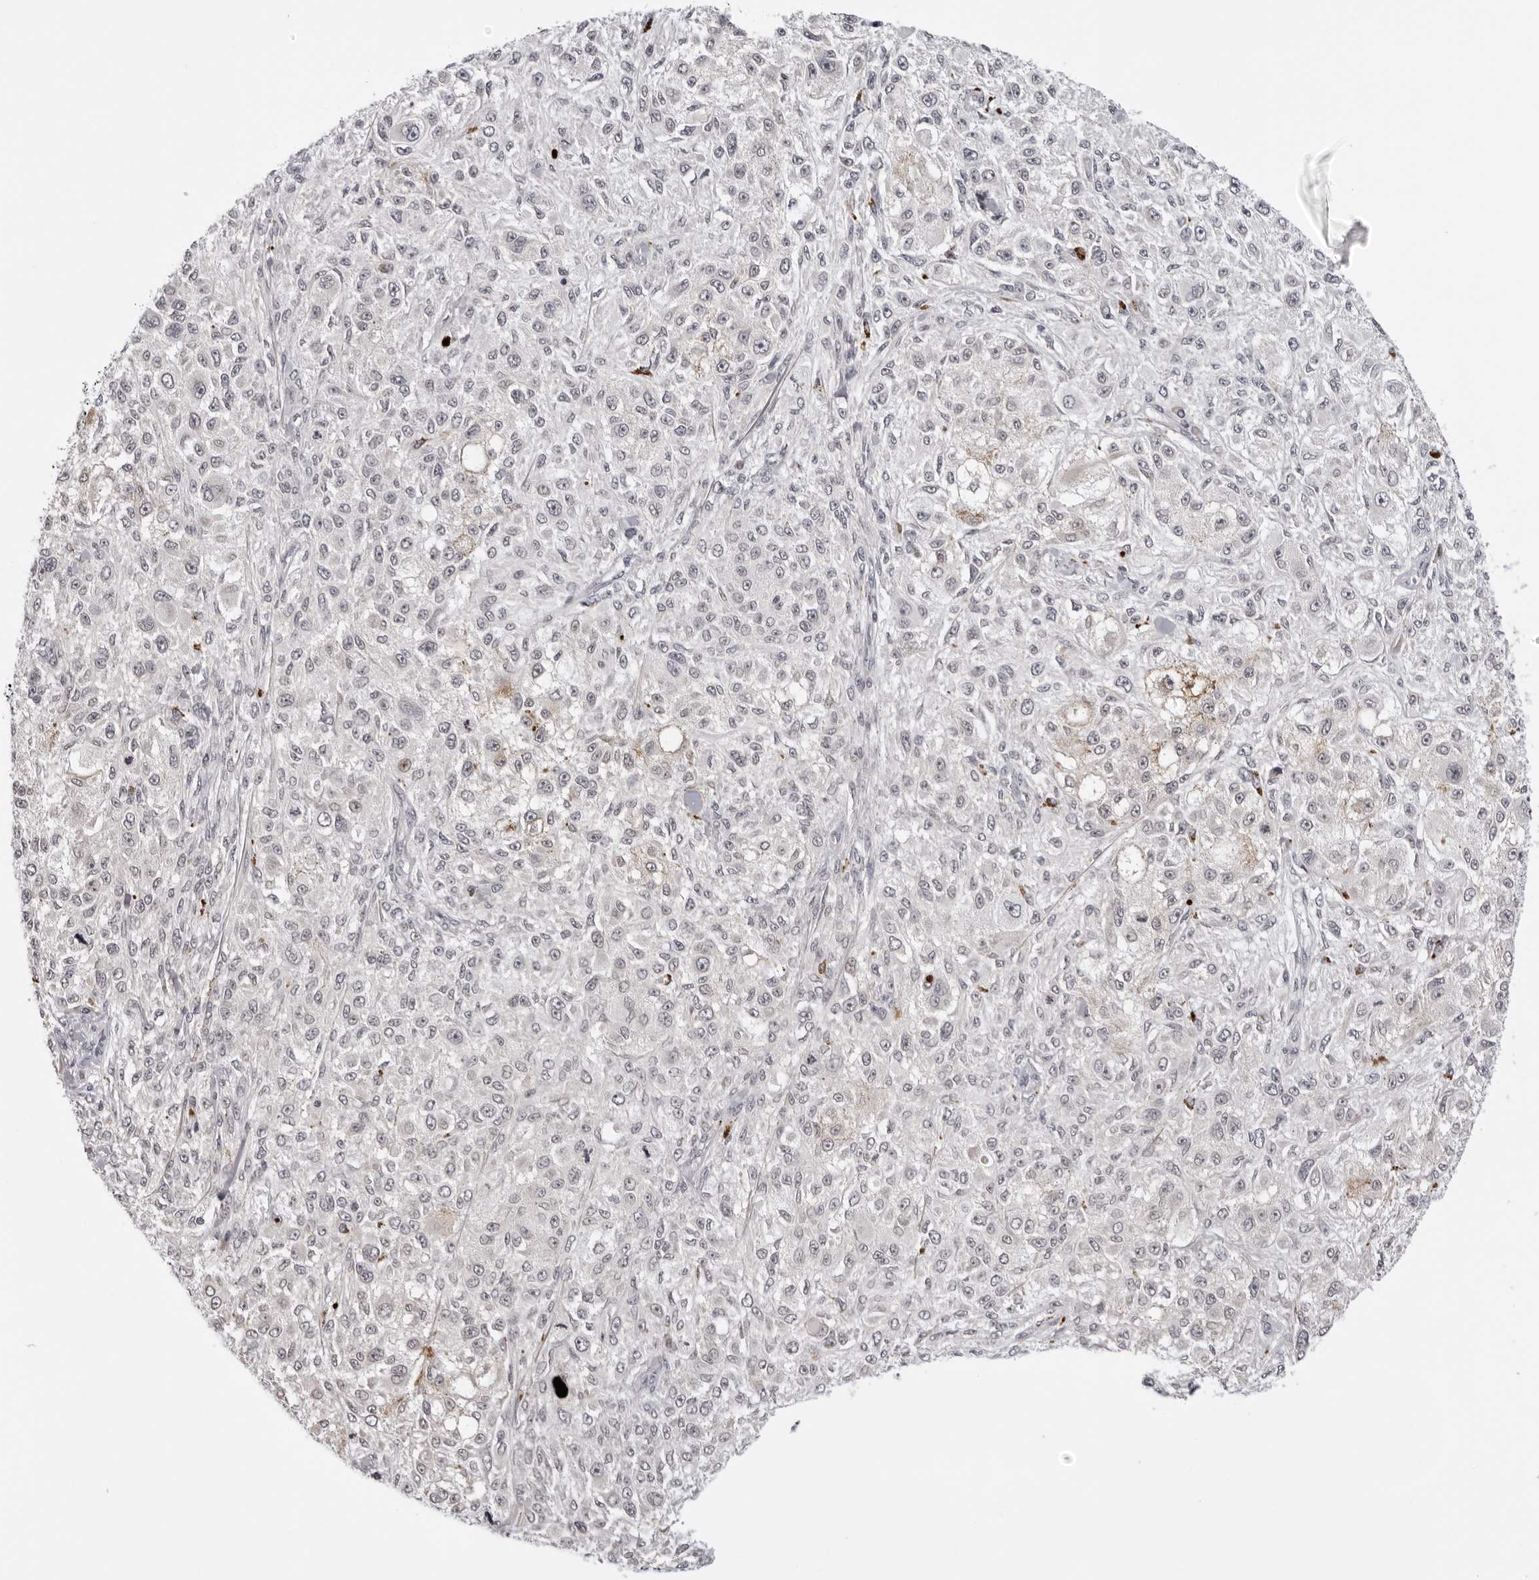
{"staining": {"intensity": "negative", "quantity": "none", "location": "none"}, "tissue": "melanoma", "cell_type": "Tumor cells", "image_type": "cancer", "snomed": [{"axis": "morphology", "description": "Necrosis, NOS"}, {"axis": "morphology", "description": "Malignant melanoma, NOS"}, {"axis": "topography", "description": "Skin"}], "caption": "Malignant melanoma stained for a protein using IHC shows no staining tumor cells.", "gene": "PRUNE1", "patient": {"sex": "female", "age": 87}}